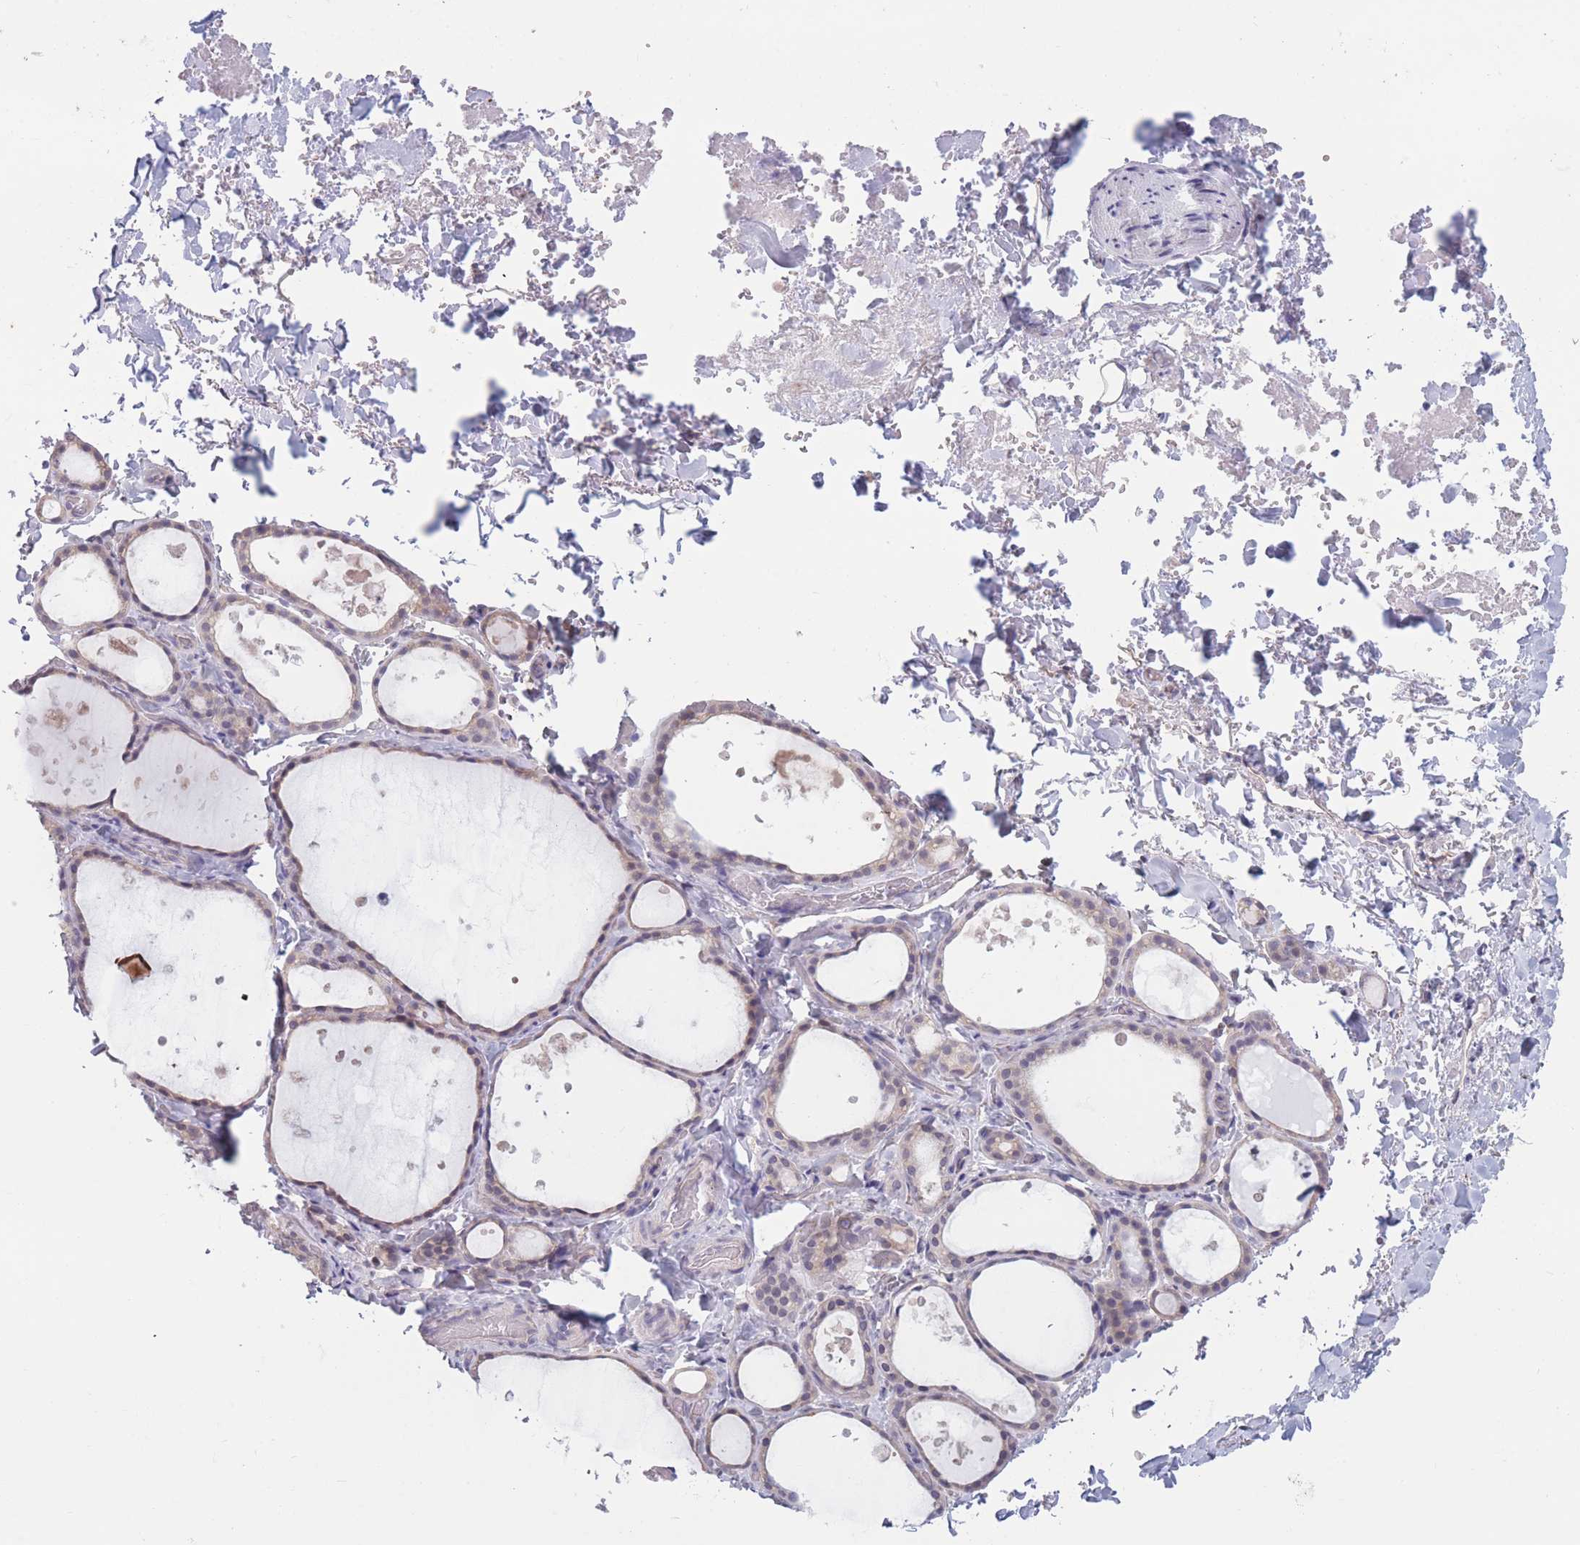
{"staining": {"intensity": "weak", "quantity": "<25%", "location": "cytoplasmic/membranous"}, "tissue": "thyroid gland", "cell_type": "Glandular cells", "image_type": "normal", "snomed": [{"axis": "morphology", "description": "Normal tissue, NOS"}, {"axis": "topography", "description": "Thyroid gland"}], "caption": "Immunohistochemistry (IHC) histopathology image of normal thyroid gland: human thyroid gland stained with DAB (3,3'-diaminobenzidine) exhibits no significant protein staining in glandular cells. (Stains: DAB (3,3'-diaminobenzidine) immunohistochemistry (IHC) with hematoxylin counter stain, Microscopy: brightfield microscopy at high magnification).", "gene": "COL27A1", "patient": {"sex": "female", "age": 44}}